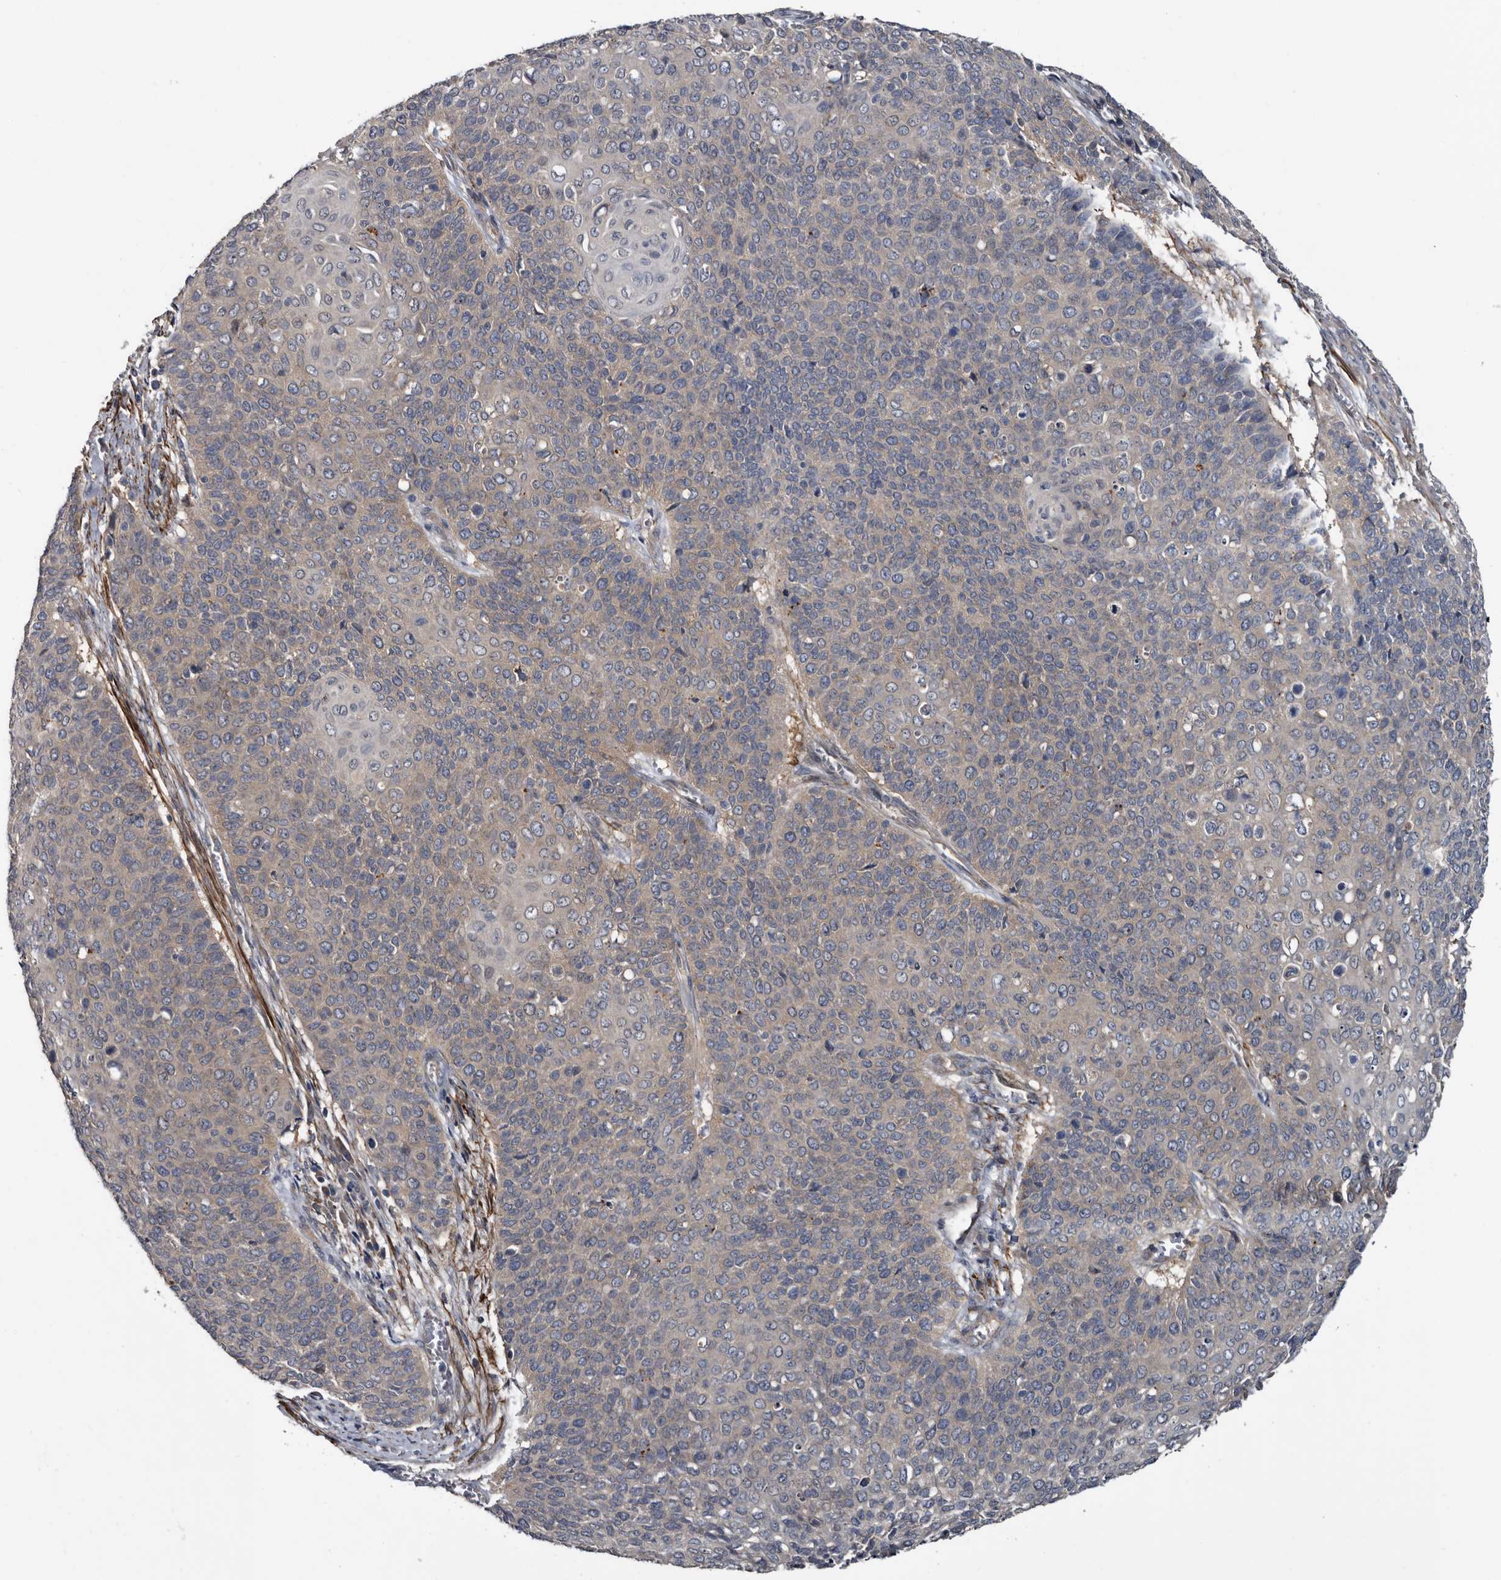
{"staining": {"intensity": "negative", "quantity": "none", "location": "none"}, "tissue": "cervical cancer", "cell_type": "Tumor cells", "image_type": "cancer", "snomed": [{"axis": "morphology", "description": "Squamous cell carcinoma, NOS"}, {"axis": "topography", "description": "Cervix"}], "caption": "High power microscopy image of an immunohistochemistry photomicrograph of cervical cancer (squamous cell carcinoma), revealing no significant expression in tumor cells.", "gene": "IARS1", "patient": {"sex": "female", "age": 39}}